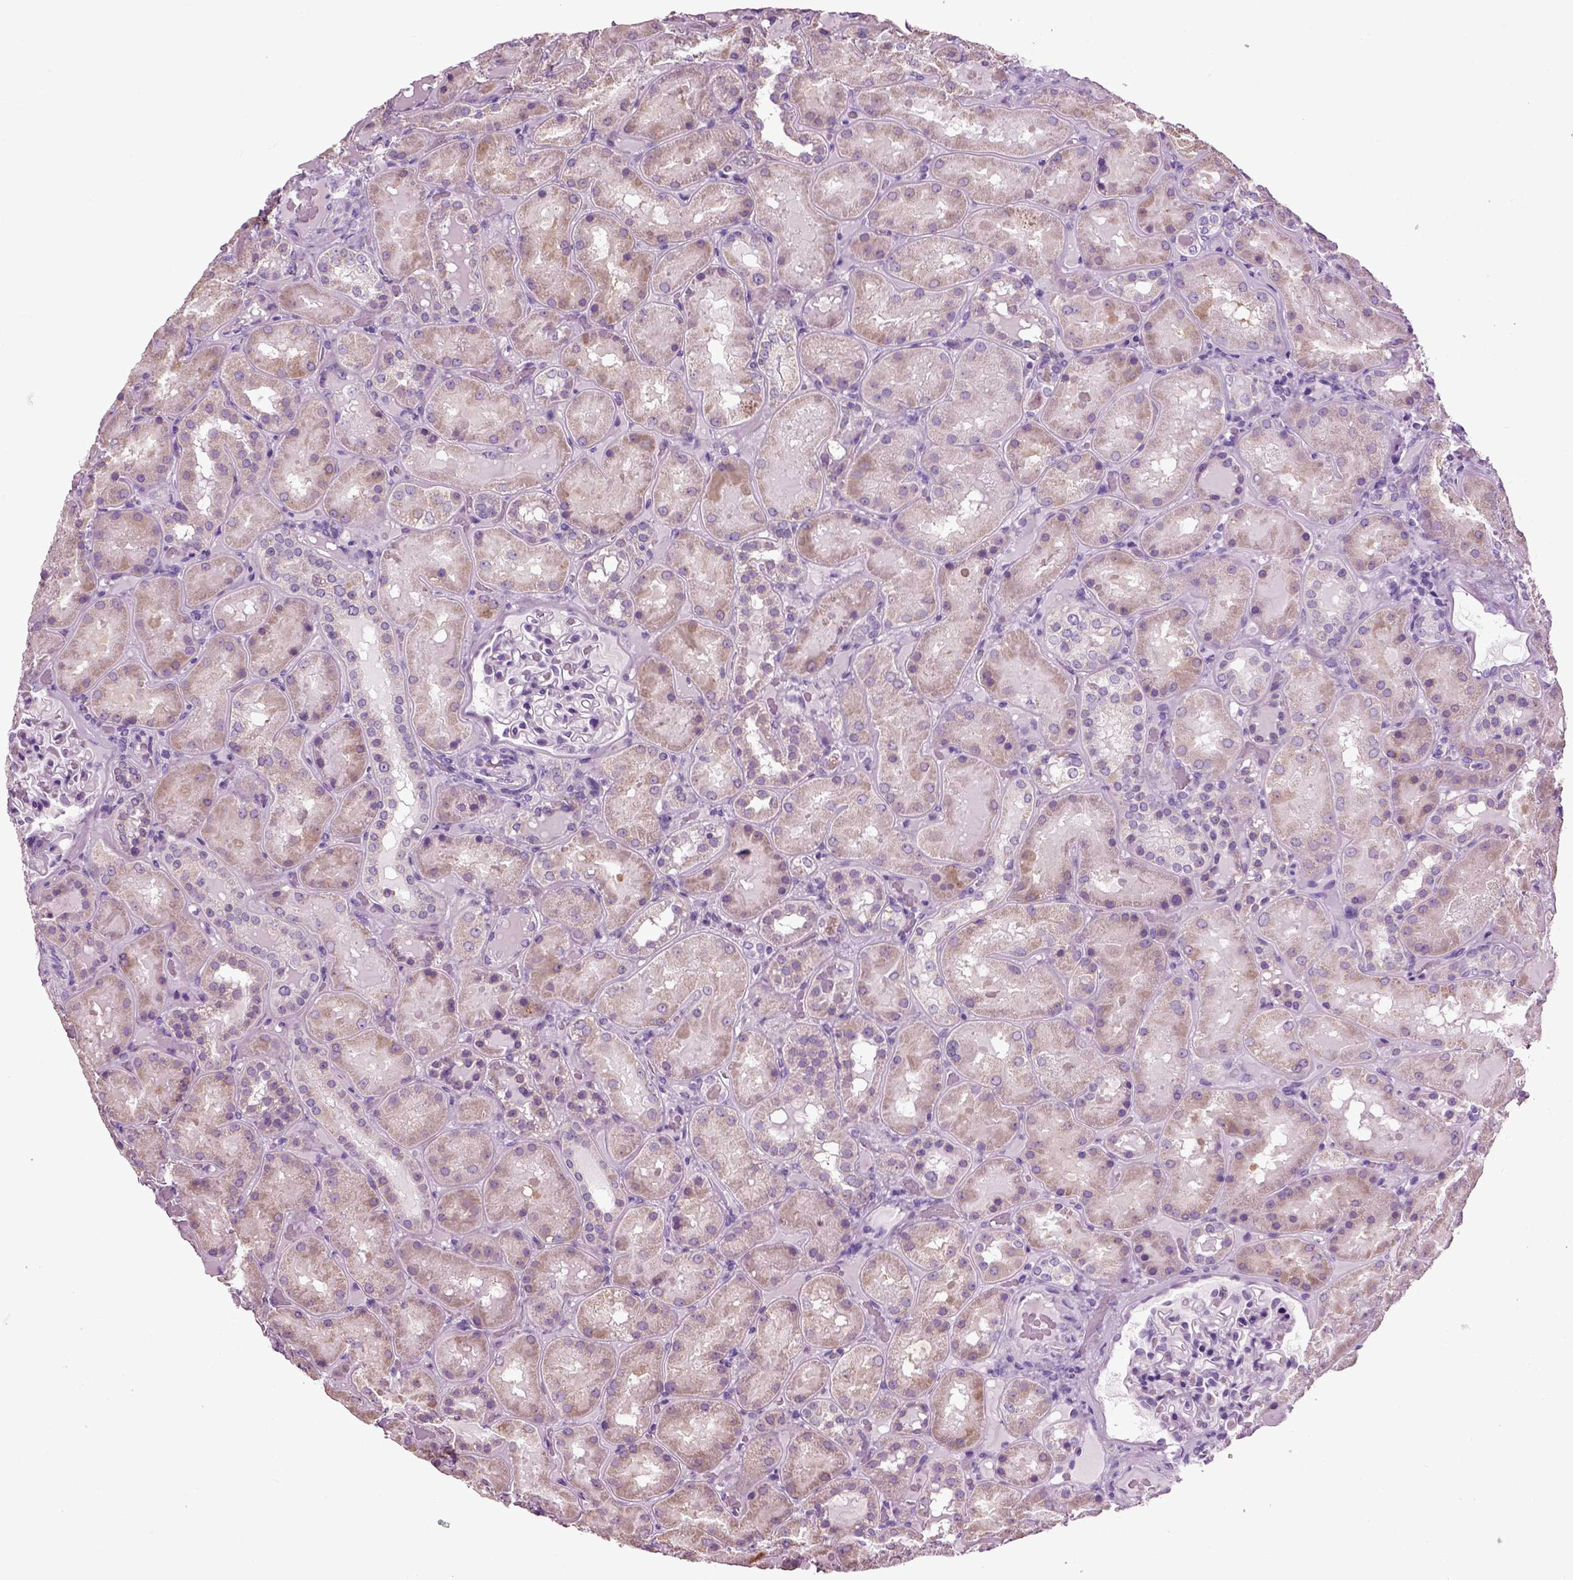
{"staining": {"intensity": "negative", "quantity": "none", "location": "none"}, "tissue": "kidney", "cell_type": "Cells in glomeruli", "image_type": "normal", "snomed": [{"axis": "morphology", "description": "Normal tissue, NOS"}, {"axis": "topography", "description": "Kidney"}], "caption": "DAB immunohistochemical staining of unremarkable human kidney exhibits no significant expression in cells in glomeruli.", "gene": "DNAH10", "patient": {"sex": "male", "age": 73}}